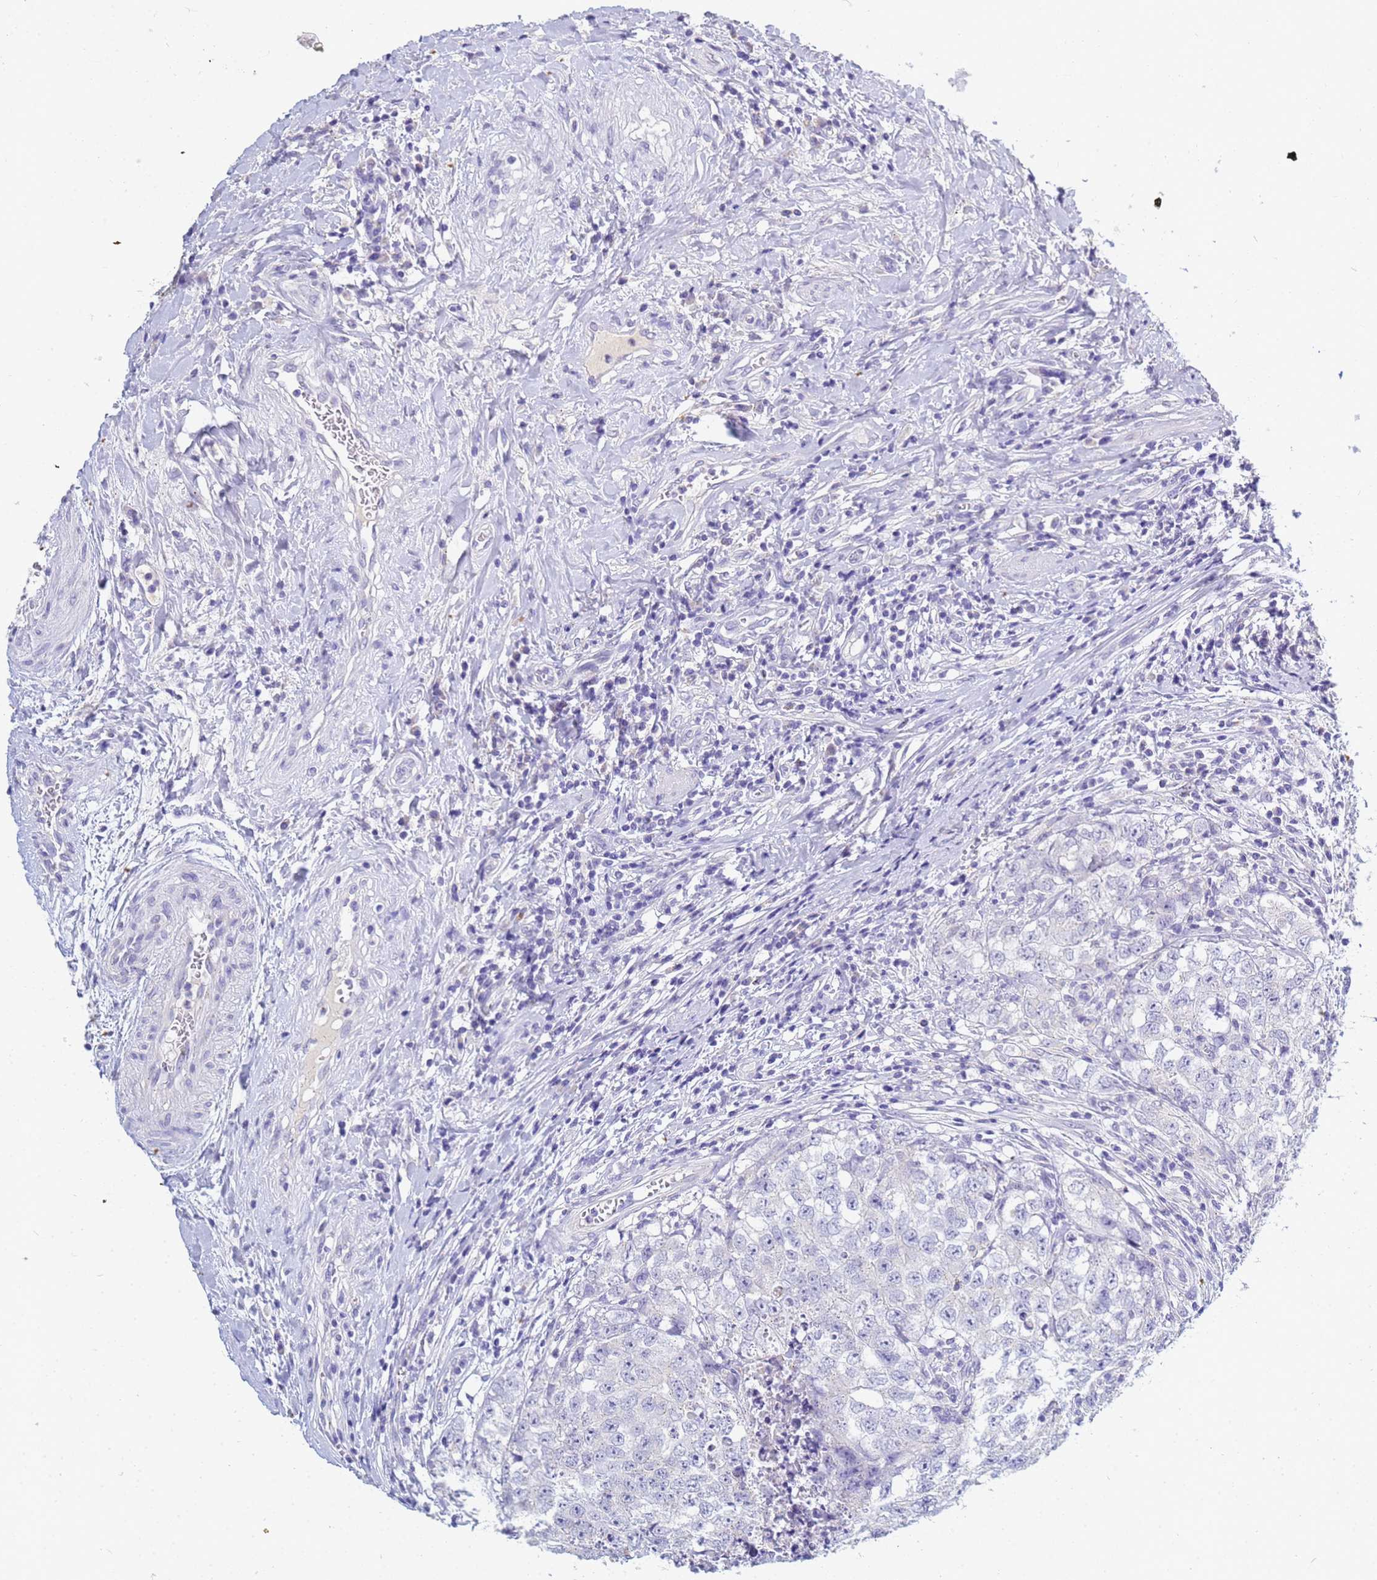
{"staining": {"intensity": "negative", "quantity": "none", "location": "none"}, "tissue": "testis cancer", "cell_type": "Tumor cells", "image_type": "cancer", "snomed": [{"axis": "morphology", "description": "Seminoma, NOS"}, {"axis": "morphology", "description": "Carcinoma, Embryonal, NOS"}, {"axis": "topography", "description": "Testis"}], "caption": "A high-resolution image shows immunohistochemistry staining of testis cancer (embryonal carcinoma), which reveals no significant expression in tumor cells. (DAB immunohistochemistry (IHC) visualized using brightfield microscopy, high magnification).", "gene": "B3GNT8", "patient": {"sex": "male", "age": 43}}